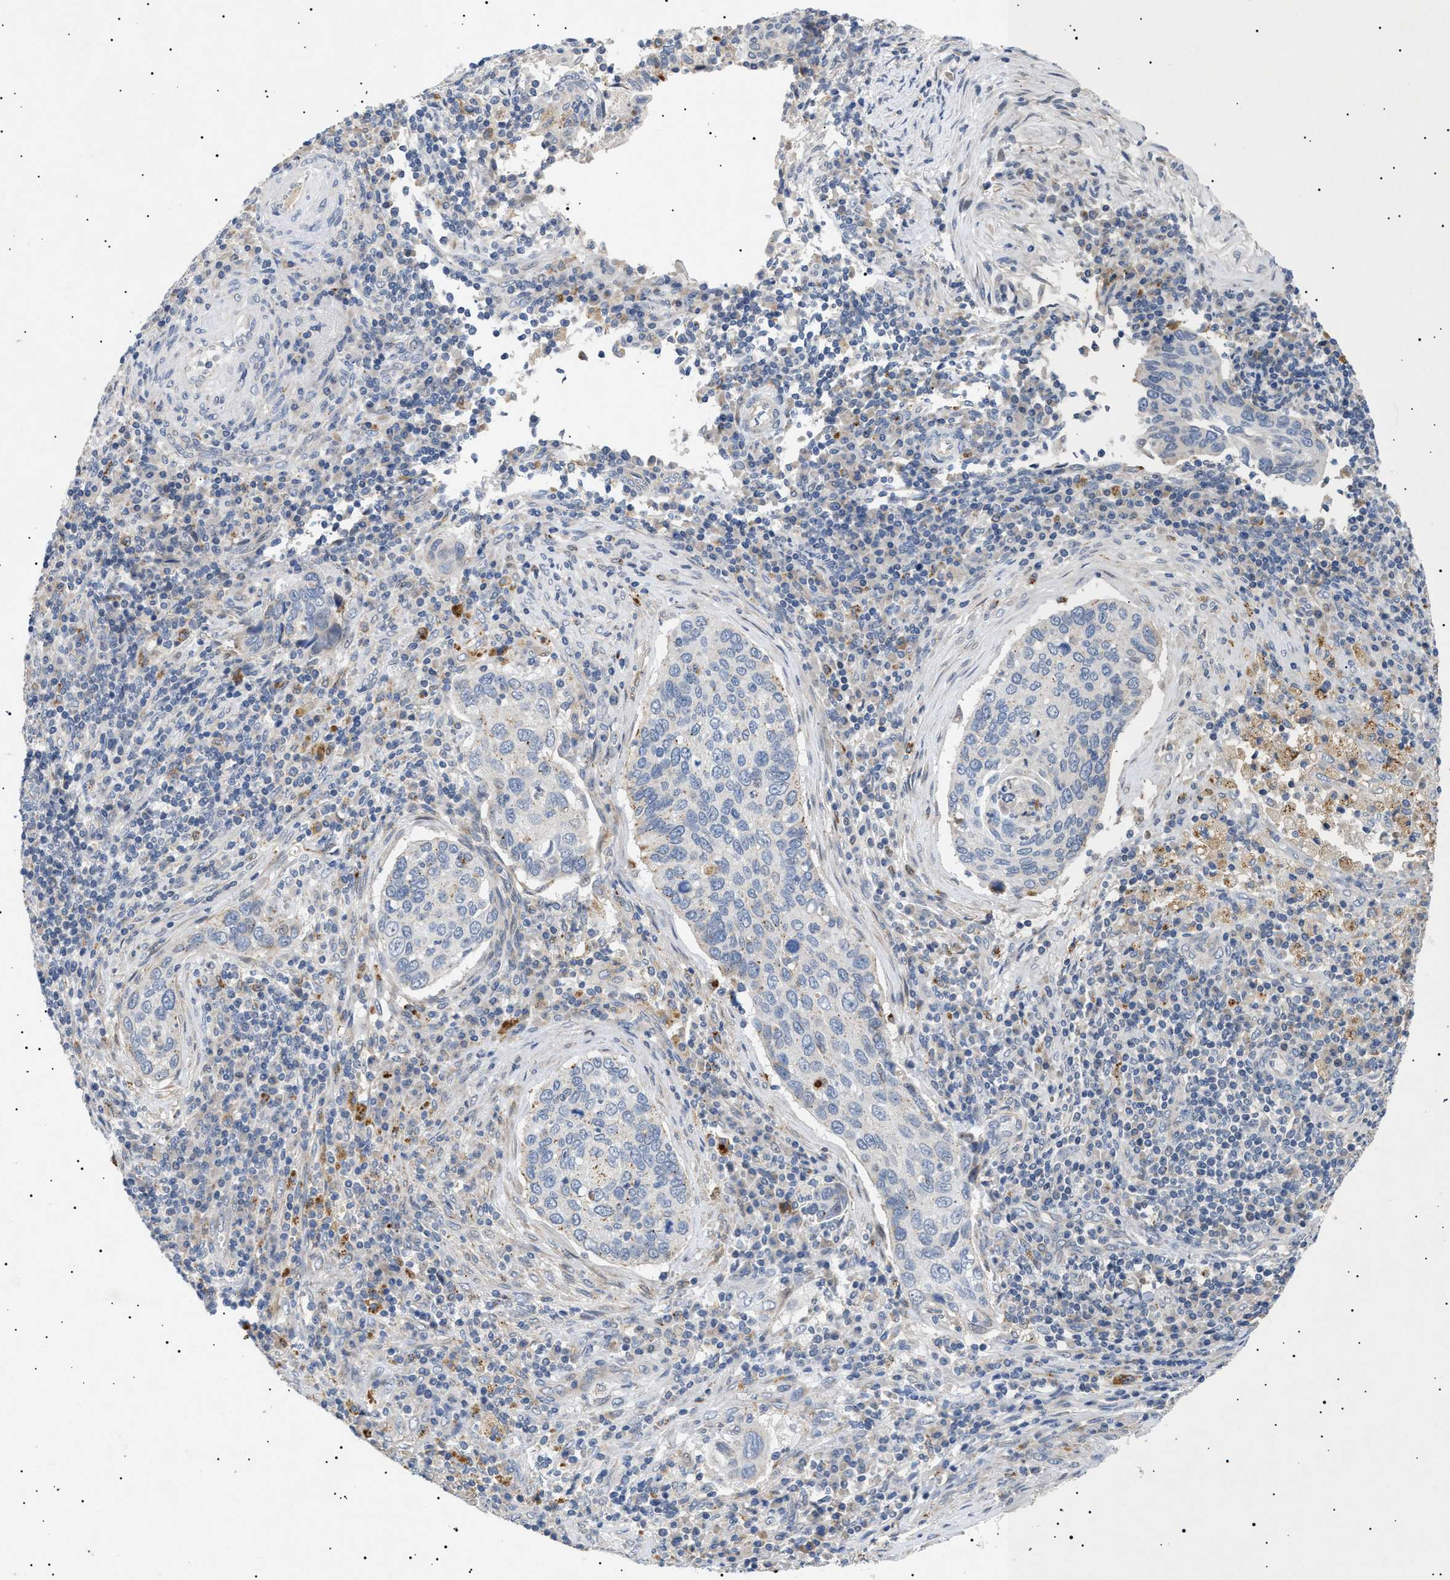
{"staining": {"intensity": "negative", "quantity": "none", "location": "none"}, "tissue": "cervical cancer", "cell_type": "Tumor cells", "image_type": "cancer", "snomed": [{"axis": "morphology", "description": "Squamous cell carcinoma, NOS"}, {"axis": "topography", "description": "Cervix"}], "caption": "A photomicrograph of human cervical cancer (squamous cell carcinoma) is negative for staining in tumor cells.", "gene": "SIRT5", "patient": {"sex": "female", "age": 53}}